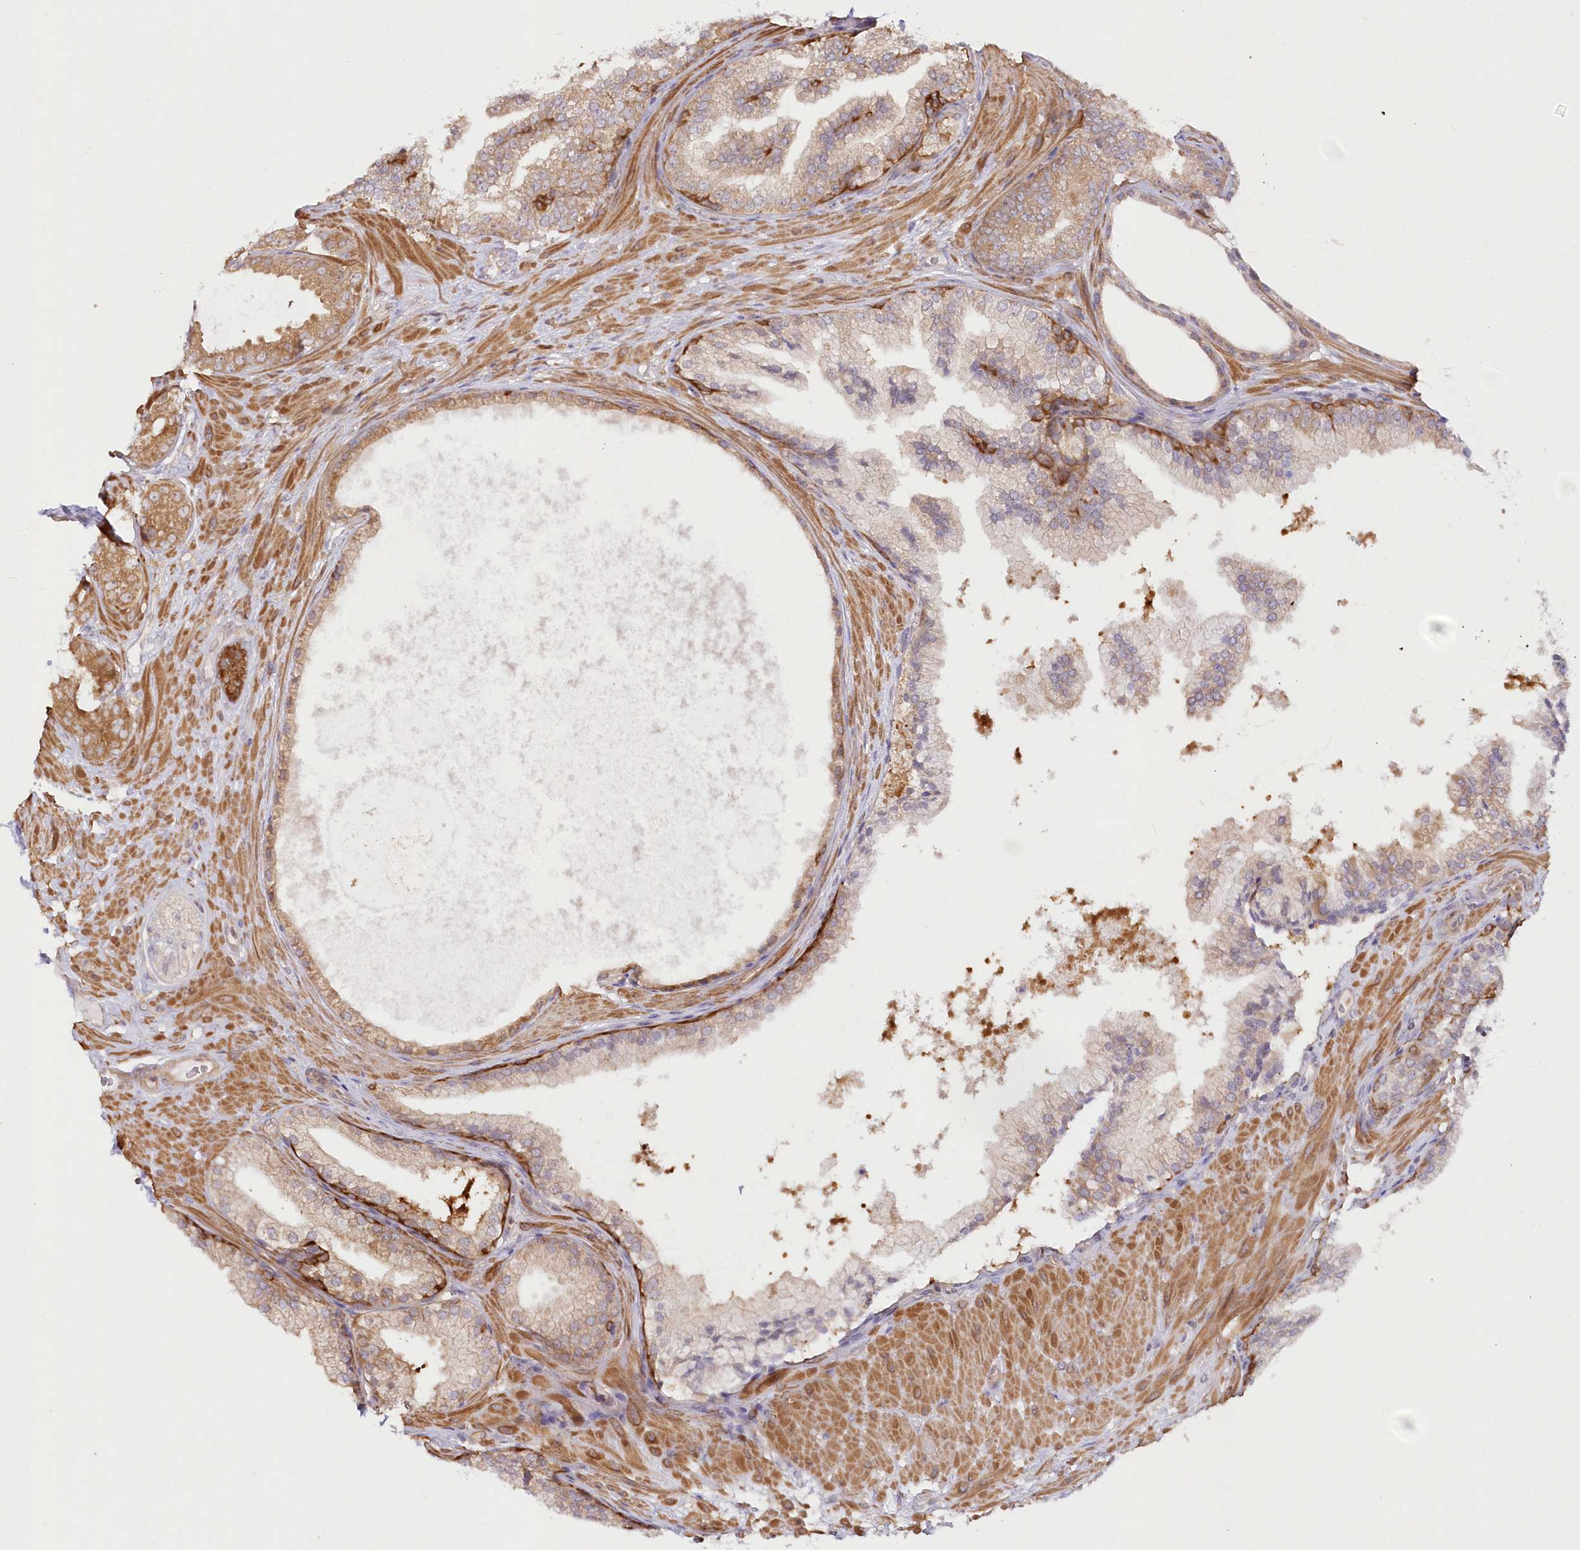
{"staining": {"intensity": "moderate", "quantity": "25%-75%", "location": "cytoplasmic/membranous"}, "tissue": "prostate cancer", "cell_type": "Tumor cells", "image_type": "cancer", "snomed": [{"axis": "morphology", "description": "Adenocarcinoma, Low grade"}, {"axis": "topography", "description": "Prostate"}], "caption": "A brown stain highlights moderate cytoplasmic/membranous staining of a protein in human adenocarcinoma (low-grade) (prostate) tumor cells. (DAB (3,3'-diaminobenzidine) IHC, brown staining for protein, blue staining for nuclei).", "gene": "IPMK", "patient": {"sex": "male", "age": 63}}